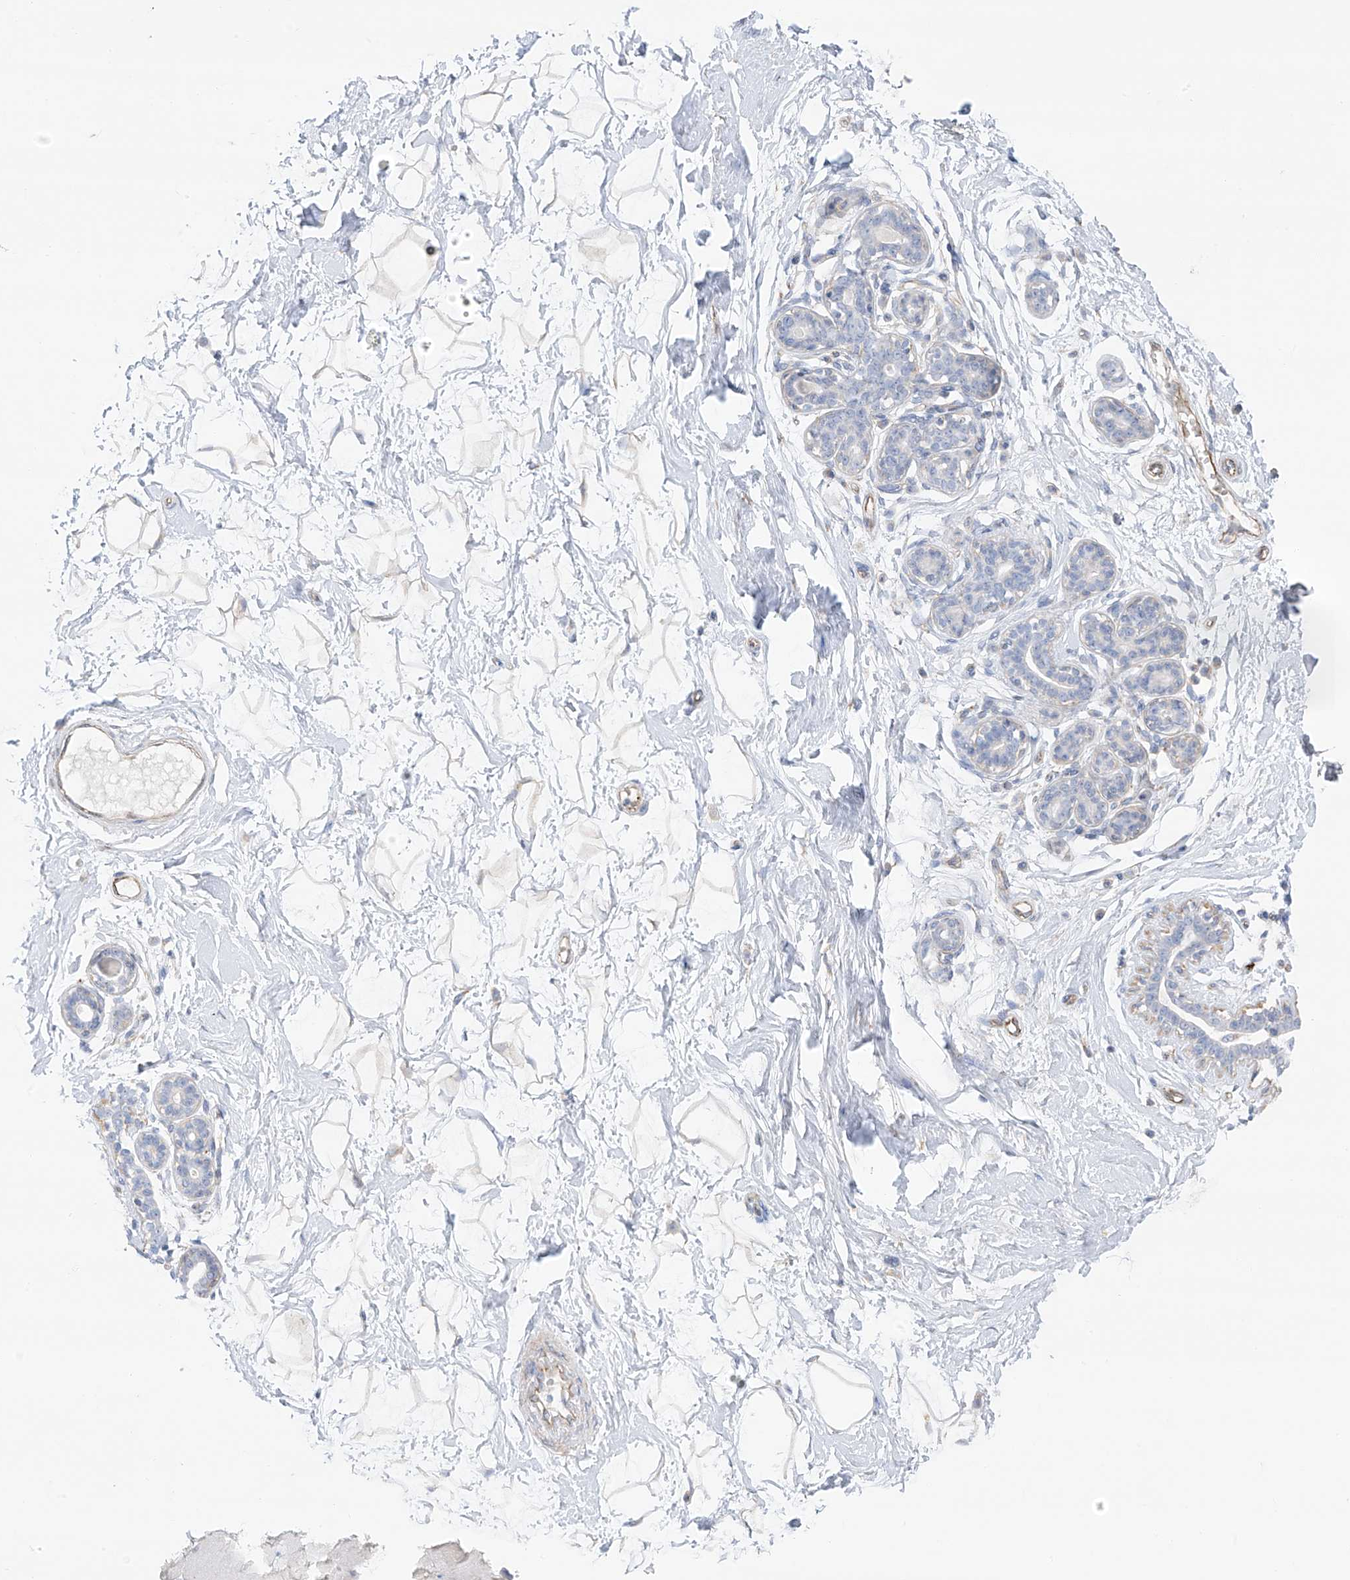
{"staining": {"intensity": "negative", "quantity": "none", "location": "none"}, "tissue": "breast", "cell_type": "Adipocytes", "image_type": "normal", "snomed": [{"axis": "morphology", "description": "Normal tissue, NOS"}, {"axis": "morphology", "description": "Adenoma, NOS"}, {"axis": "topography", "description": "Breast"}], "caption": "IHC micrograph of normal breast: breast stained with DAB displays no significant protein staining in adipocytes.", "gene": "TAL2", "patient": {"sex": "female", "age": 23}}